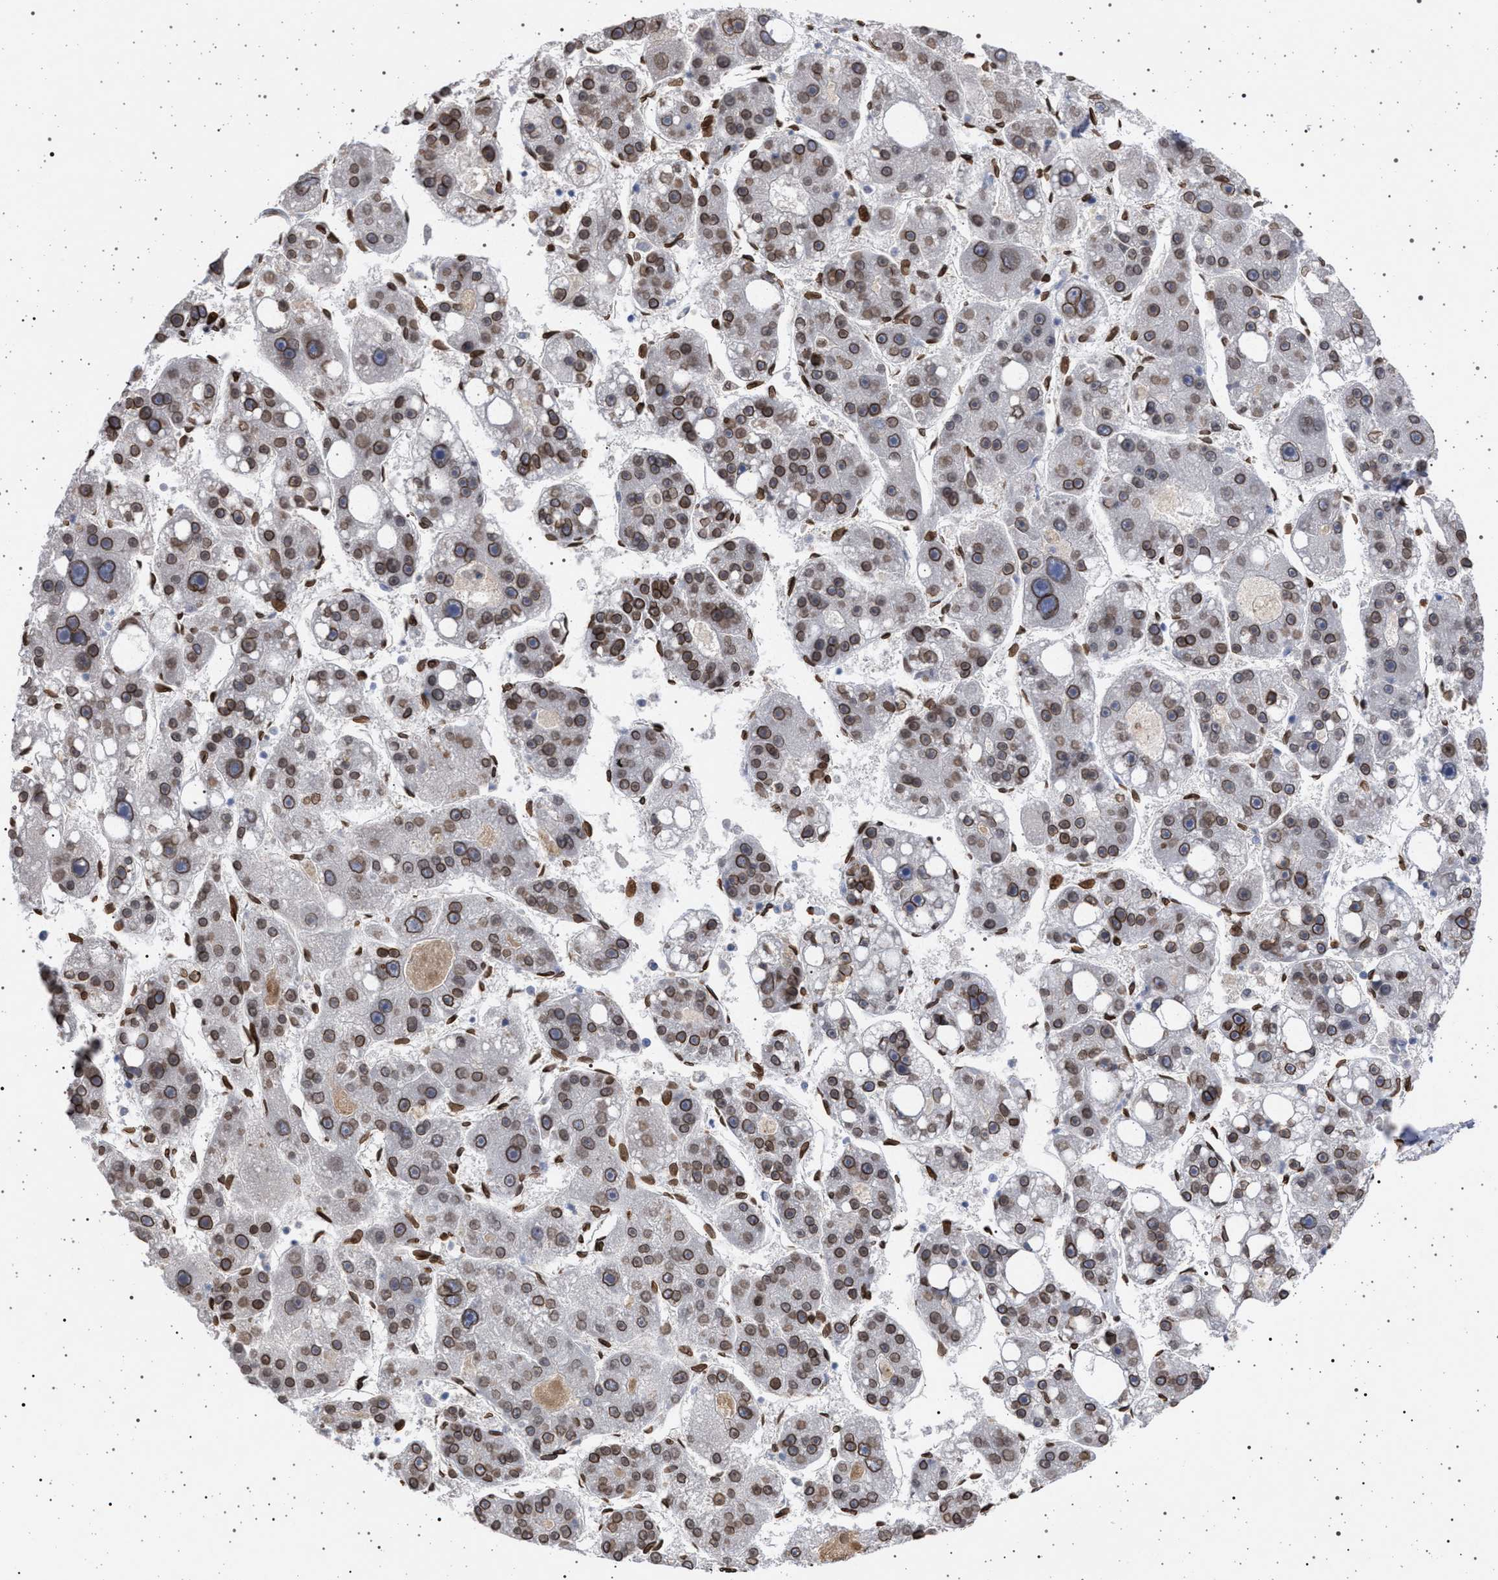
{"staining": {"intensity": "moderate", "quantity": ">75%", "location": "cytoplasmic/membranous,nuclear"}, "tissue": "liver cancer", "cell_type": "Tumor cells", "image_type": "cancer", "snomed": [{"axis": "morphology", "description": "Carcinoma, Hepatocellular, NOS"}, {"axis": "topography", "description": "Liver"}], "caption": "Liver cancer stained for a protein (brown) demonstrates moderate cytoplasmic/membranous and nuclear positive positivity in about >75% of tumor cells.", "gene": "ING2", "patient": {"sex": "female", "age": 61}}